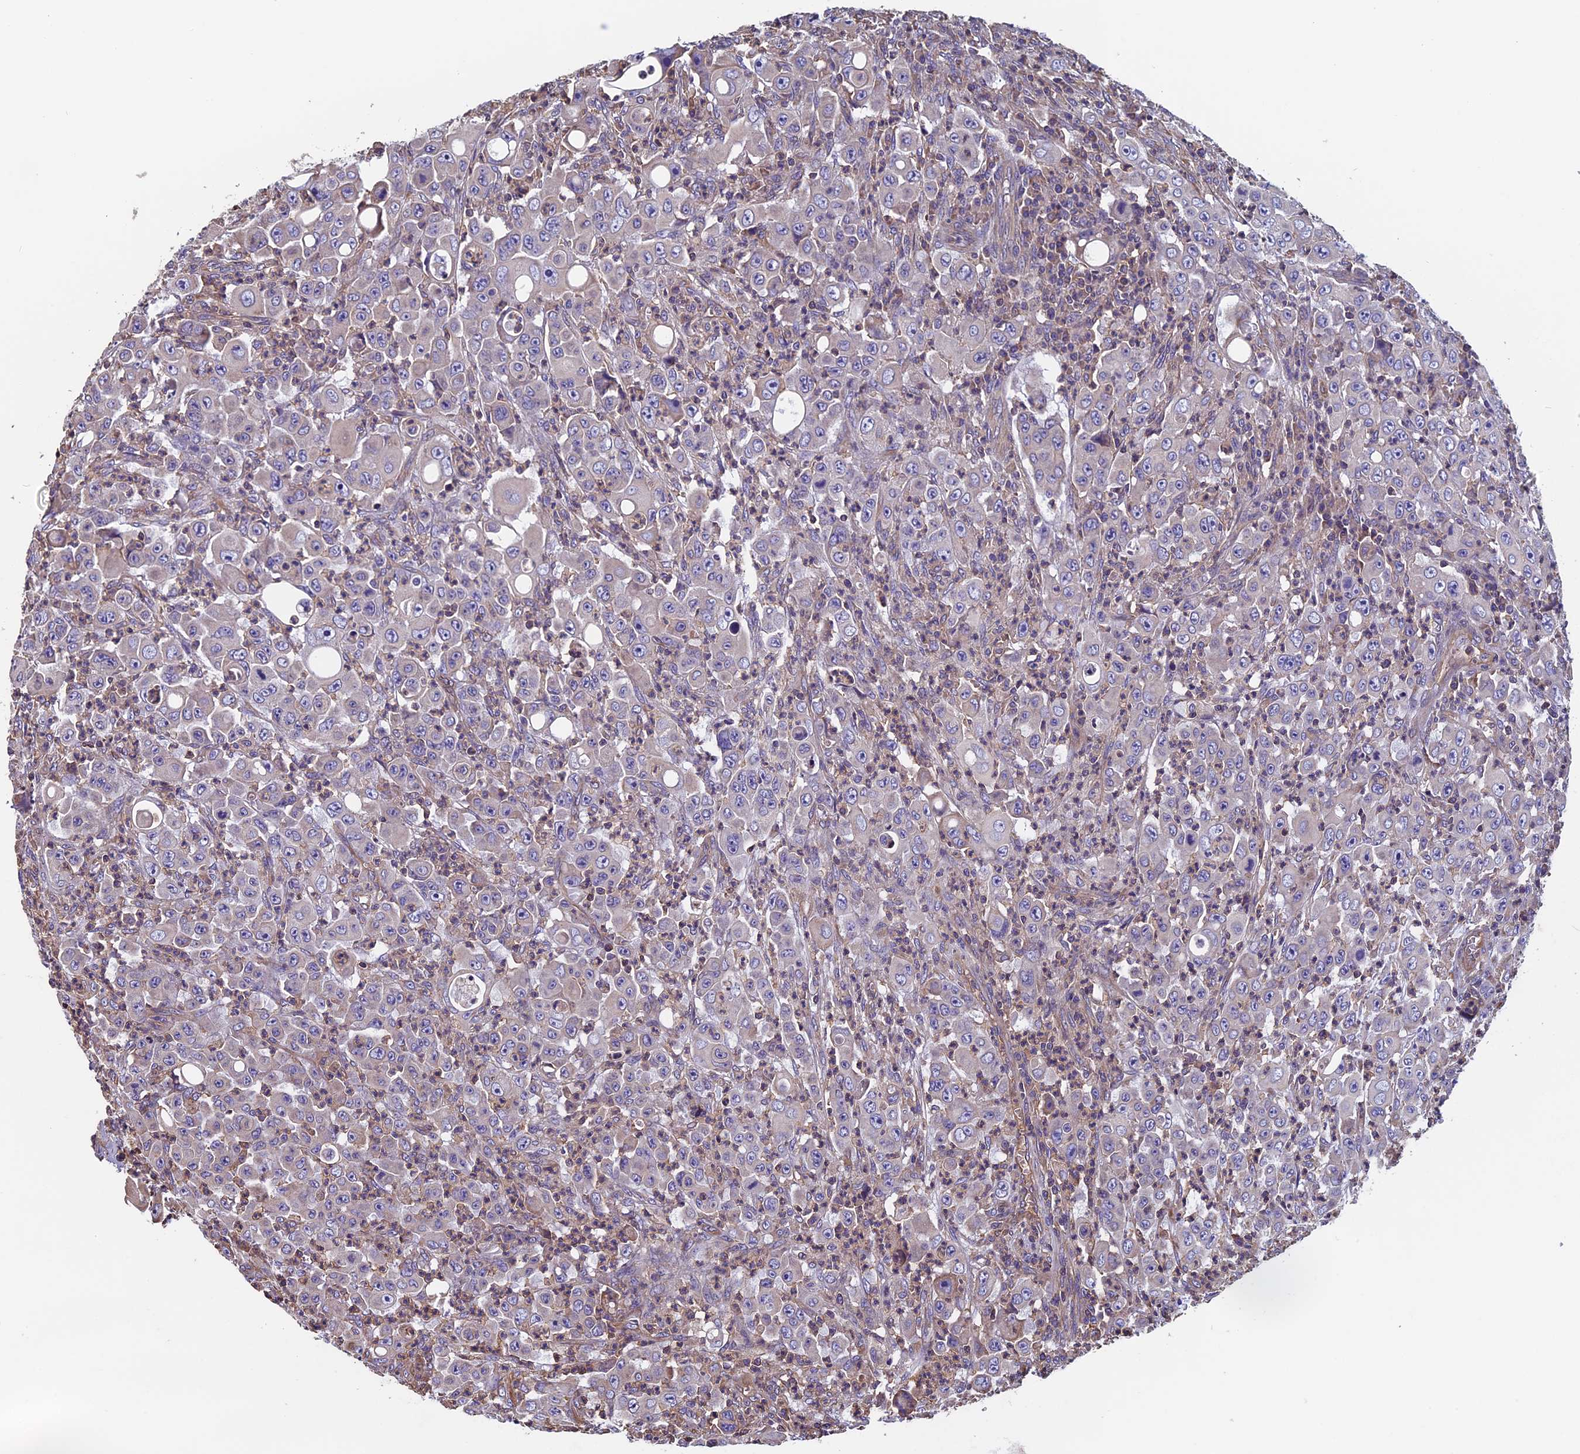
{"staining": {"intensity": "negative", "quantity": "none", "location": "none"}, "tissue": "colorectal cancer", "cell_type": "Tumor cells", "image_type": "cancer", "snomed": [{"axis": "morphology", "description": "Adenocarcinoma, NOS"}, {"axis": "topography", "description": "Colon"}], "caption": "The photomicrograph exhibits no significant staining in tumor cells of adenocarcinoma (colorectal).", "gene": "CCDC153", "patient": {"sex": "male", "age": 51}}